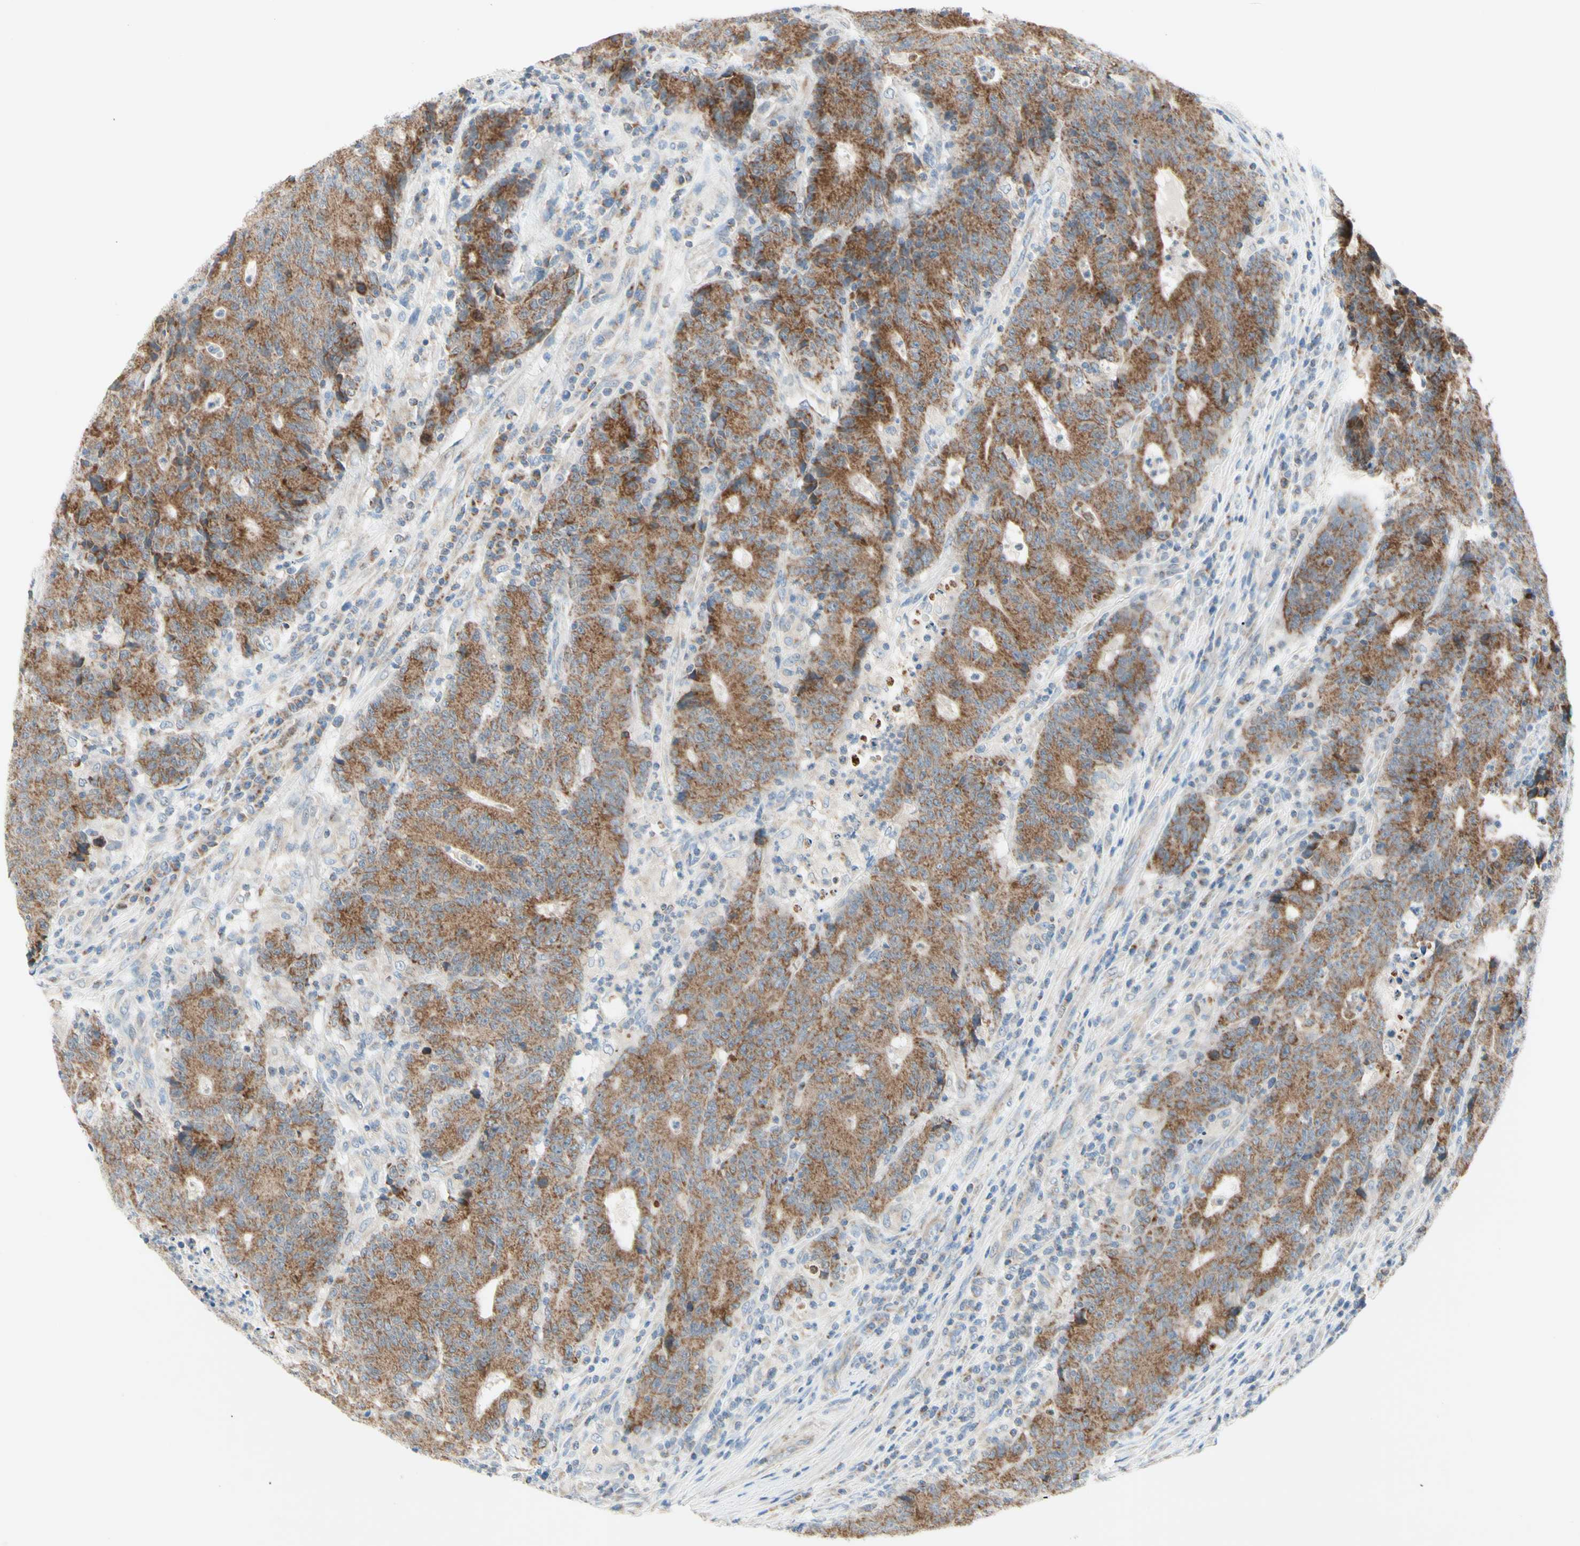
{"staining": {"intensity": "moderate", "quantity": ">75%", "location": "cytoplasmic/membranous"}, "tissue": "colorectal cancer", "cell_type": "Tumor cells", "image_type": "cancer", "snomed": [{"axis": "morphology", "description": "Normal tissue, NOS"}, {"axis": "morphology", "description": "Adenocarcinoma, NOS"}, {"axis": "topography", "description": "Colon"}], "caption": "Adenocarcinoma (colorectal) tissue shows moderate cytoplasmic/membranous expression in approximately >75% of tumor cells, visualized by immunohistochemistry.", "gene": "MFF", "patient": {"sex": "female", "age": 75}}